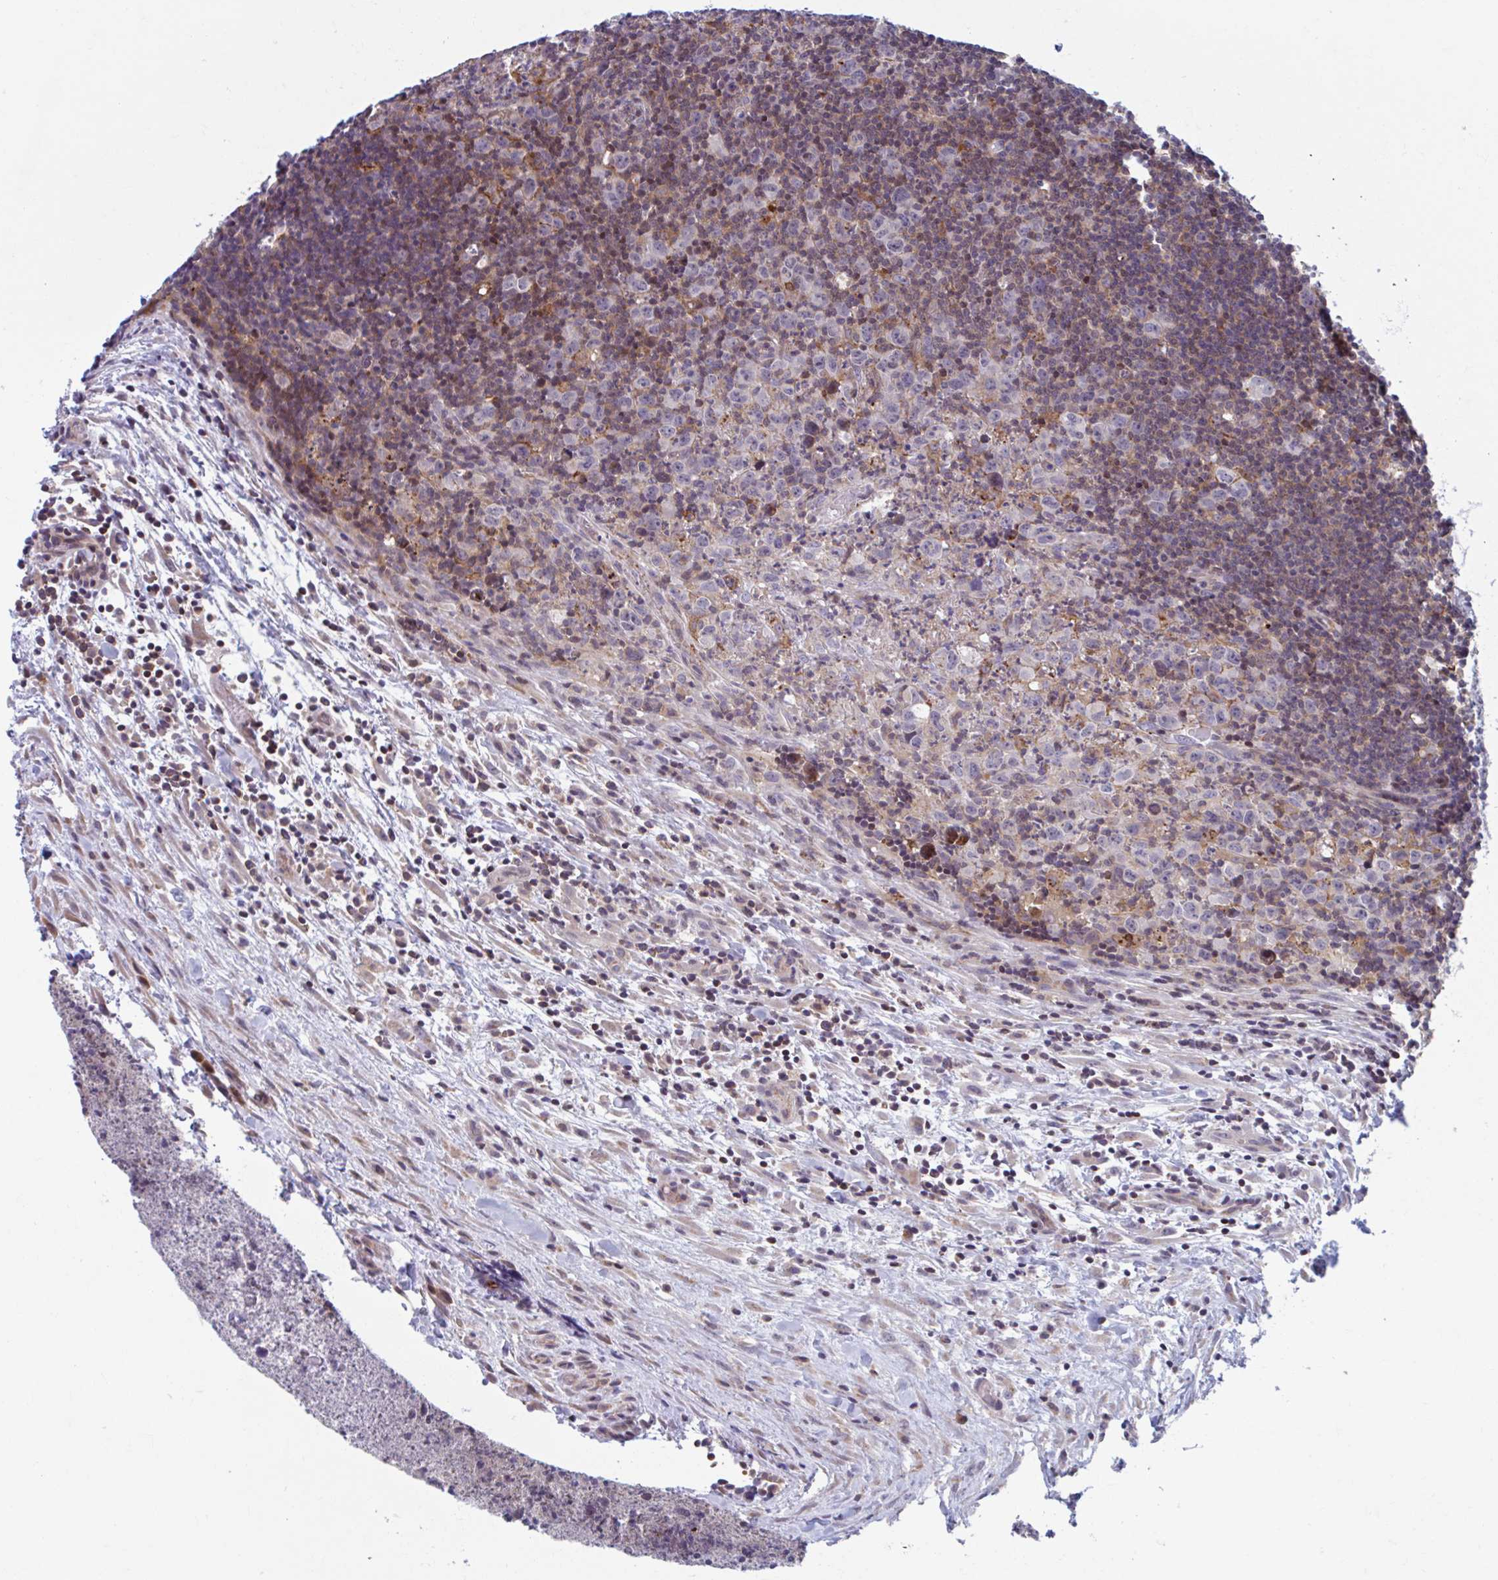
{"staining": {"intensity": "negative", "quantity": "none", "location": "none"}, "tissue": "lymphoma", "cell_type": "Tumor cells", "image_type": "cancer", "snomed": [{"axis": "morphology", "description": "Hodgkin's disease, NOS"}, {"axis": "topography", "description": "Lymph node"}], "caption": "A high-resolution image shows immunohistochemistry staining of lymphoma, which exhibits no significant staining in tumor cells.", "gene": "ADAT3", "patient": {"sex": "female", "age": 18}}